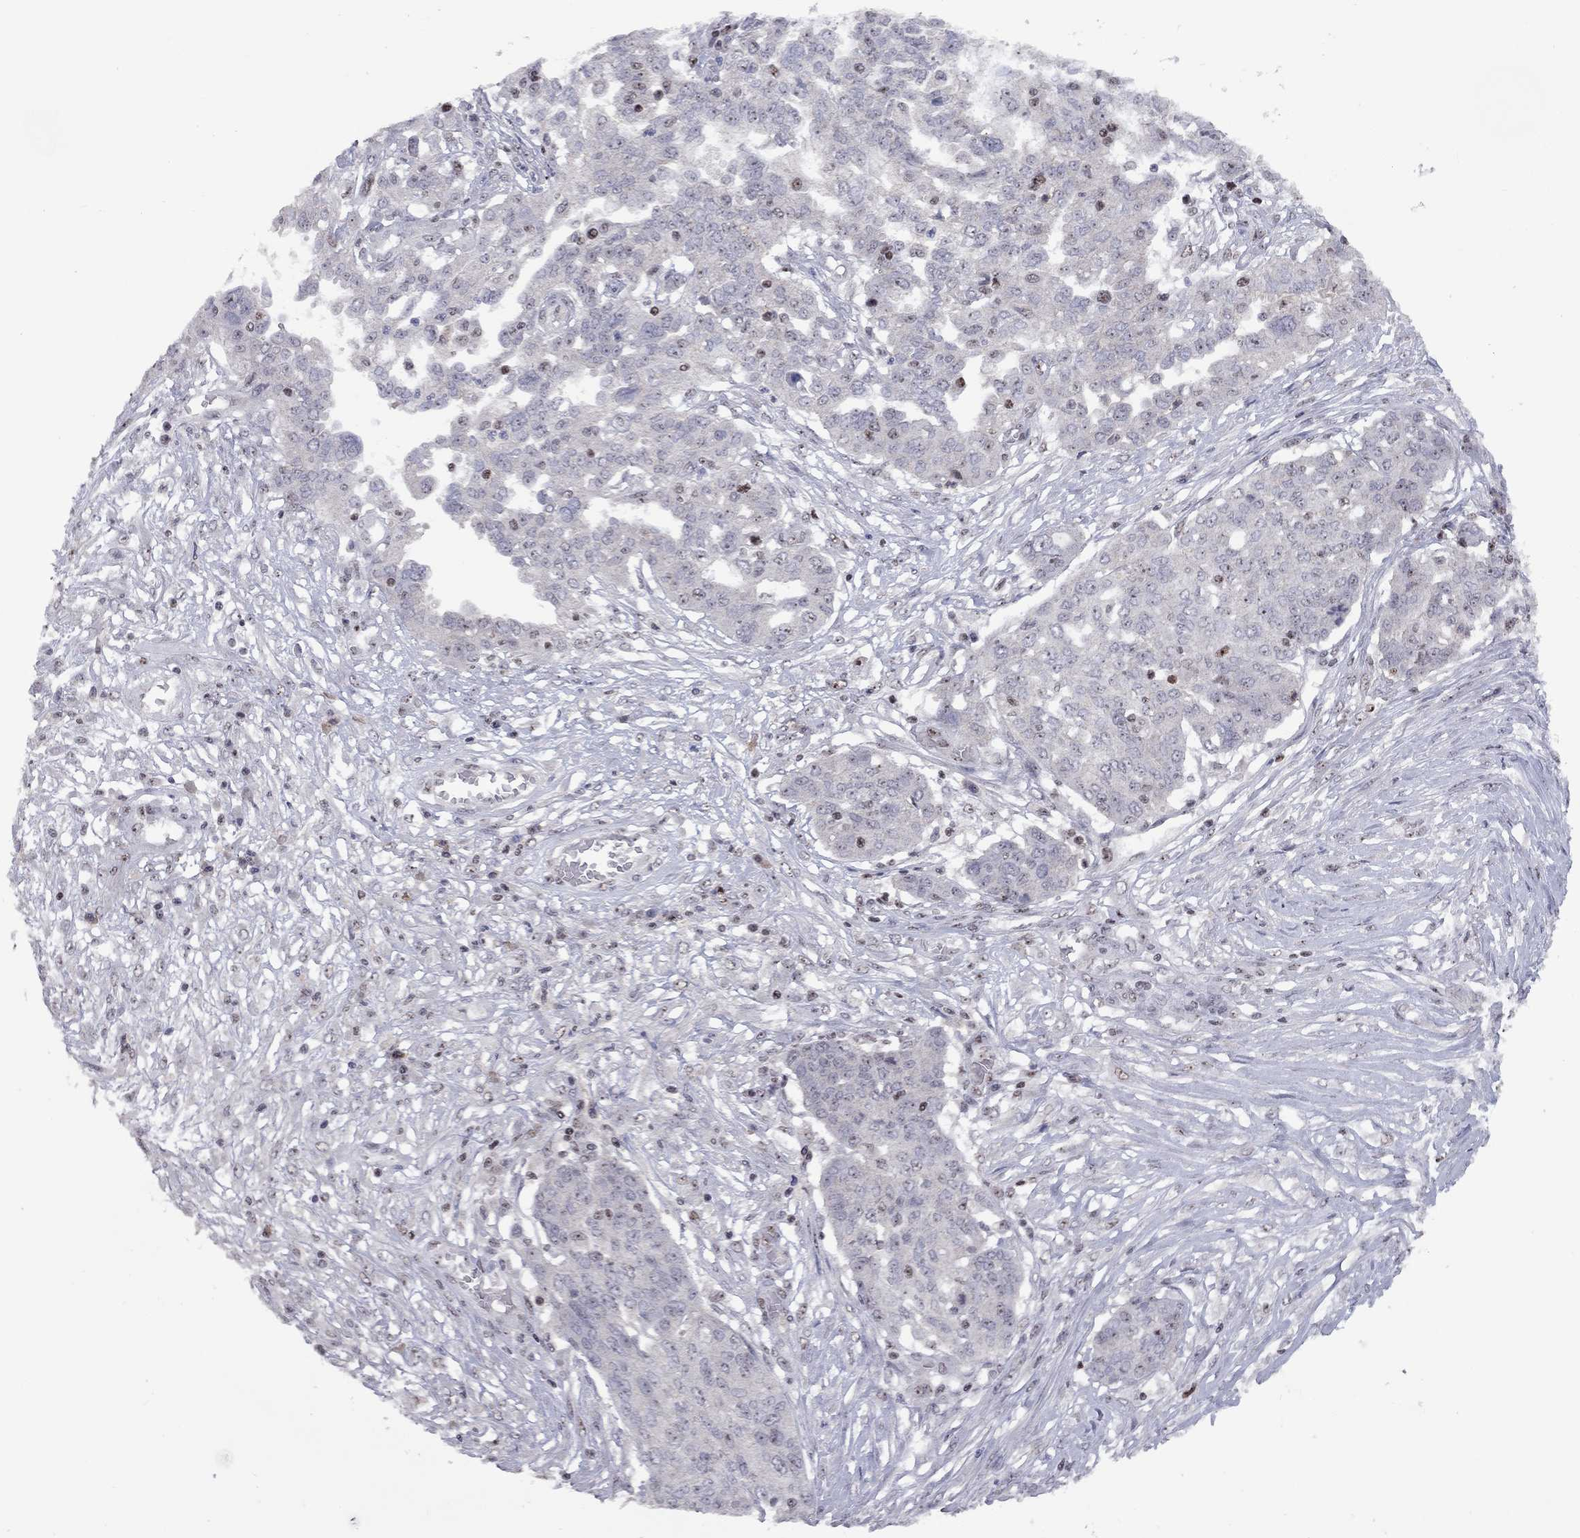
{"staining": {"intensity": "weak", "quantity": "<25%", "location": "nuclear"}, "tissue": "ovarian cancer", "cell_type": "Tumor cells", "image_type": "cancer", "snomed": [{"axis": "morphology", "description": "Cystadenocarcinoma, serous, NOS"}, {"axis": "topography", "description": "Ovary"}], "caption": "Tumor cells are negative for protein expression in human ovarian serous cystadenocarcinoma. (DAB (3,3'-diaminobenzidine) immunohistochemistry (IHC) with hematoxylin counter stain).", "gene": "SPOUT1", "patient": {"sex": "female", "age": 67}}